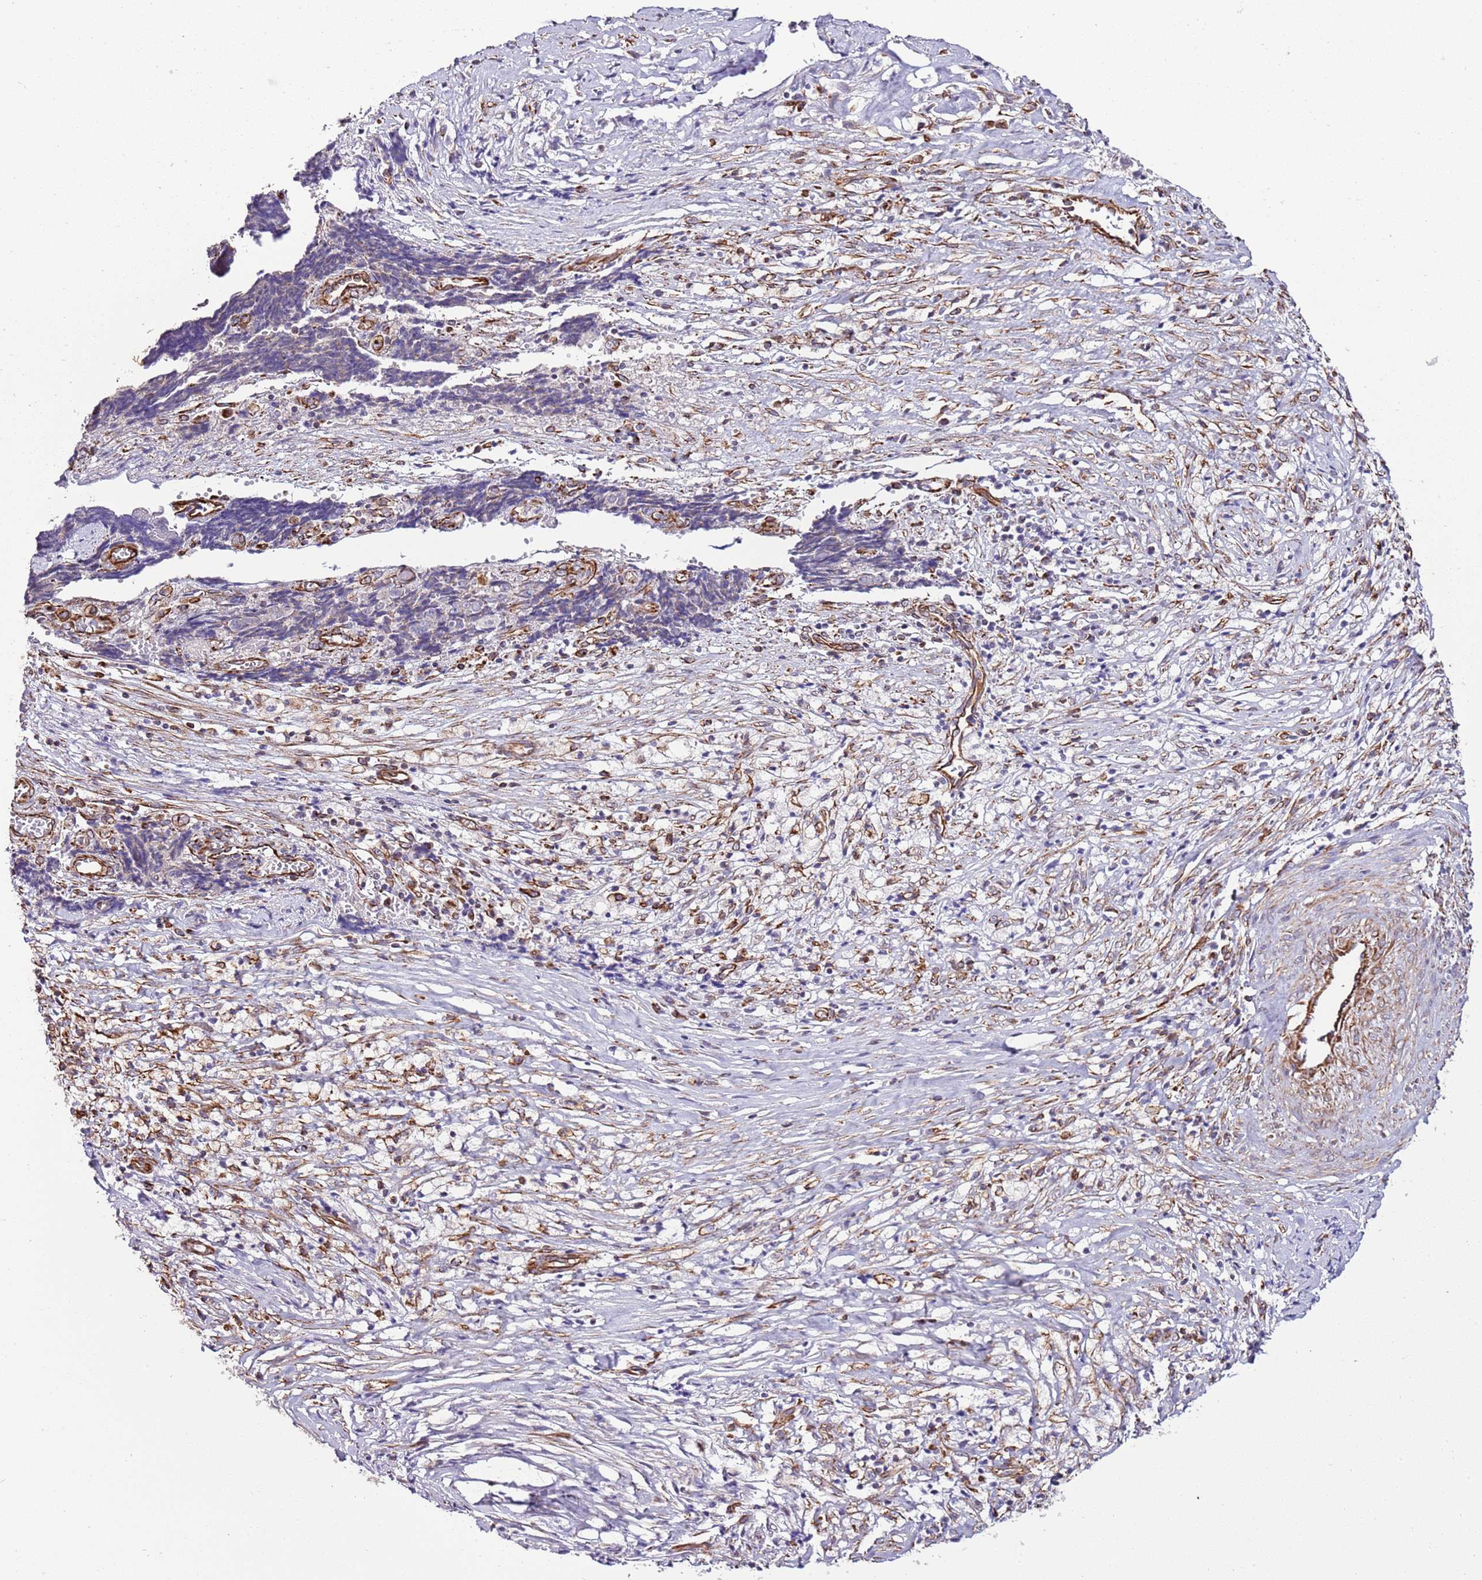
{"staining": {"intensity": "negative", "quantity": "none", "location": "none"}, "tissue": "ovarian cancer", "cell_type": "Tumor cells", "image_type": "cancer", "snomed": [{"axis": "morphology", "description": "Carcinoma, endometroid"}, {"axis": "topography", "description": "Ovary"}], "caption": "The image reveals no significant positivity in tumor cells of ovarian cancer (endometroid carcinoma).", "gene": "ZNF786", "patient": {"sex": "female", "age": 42}}